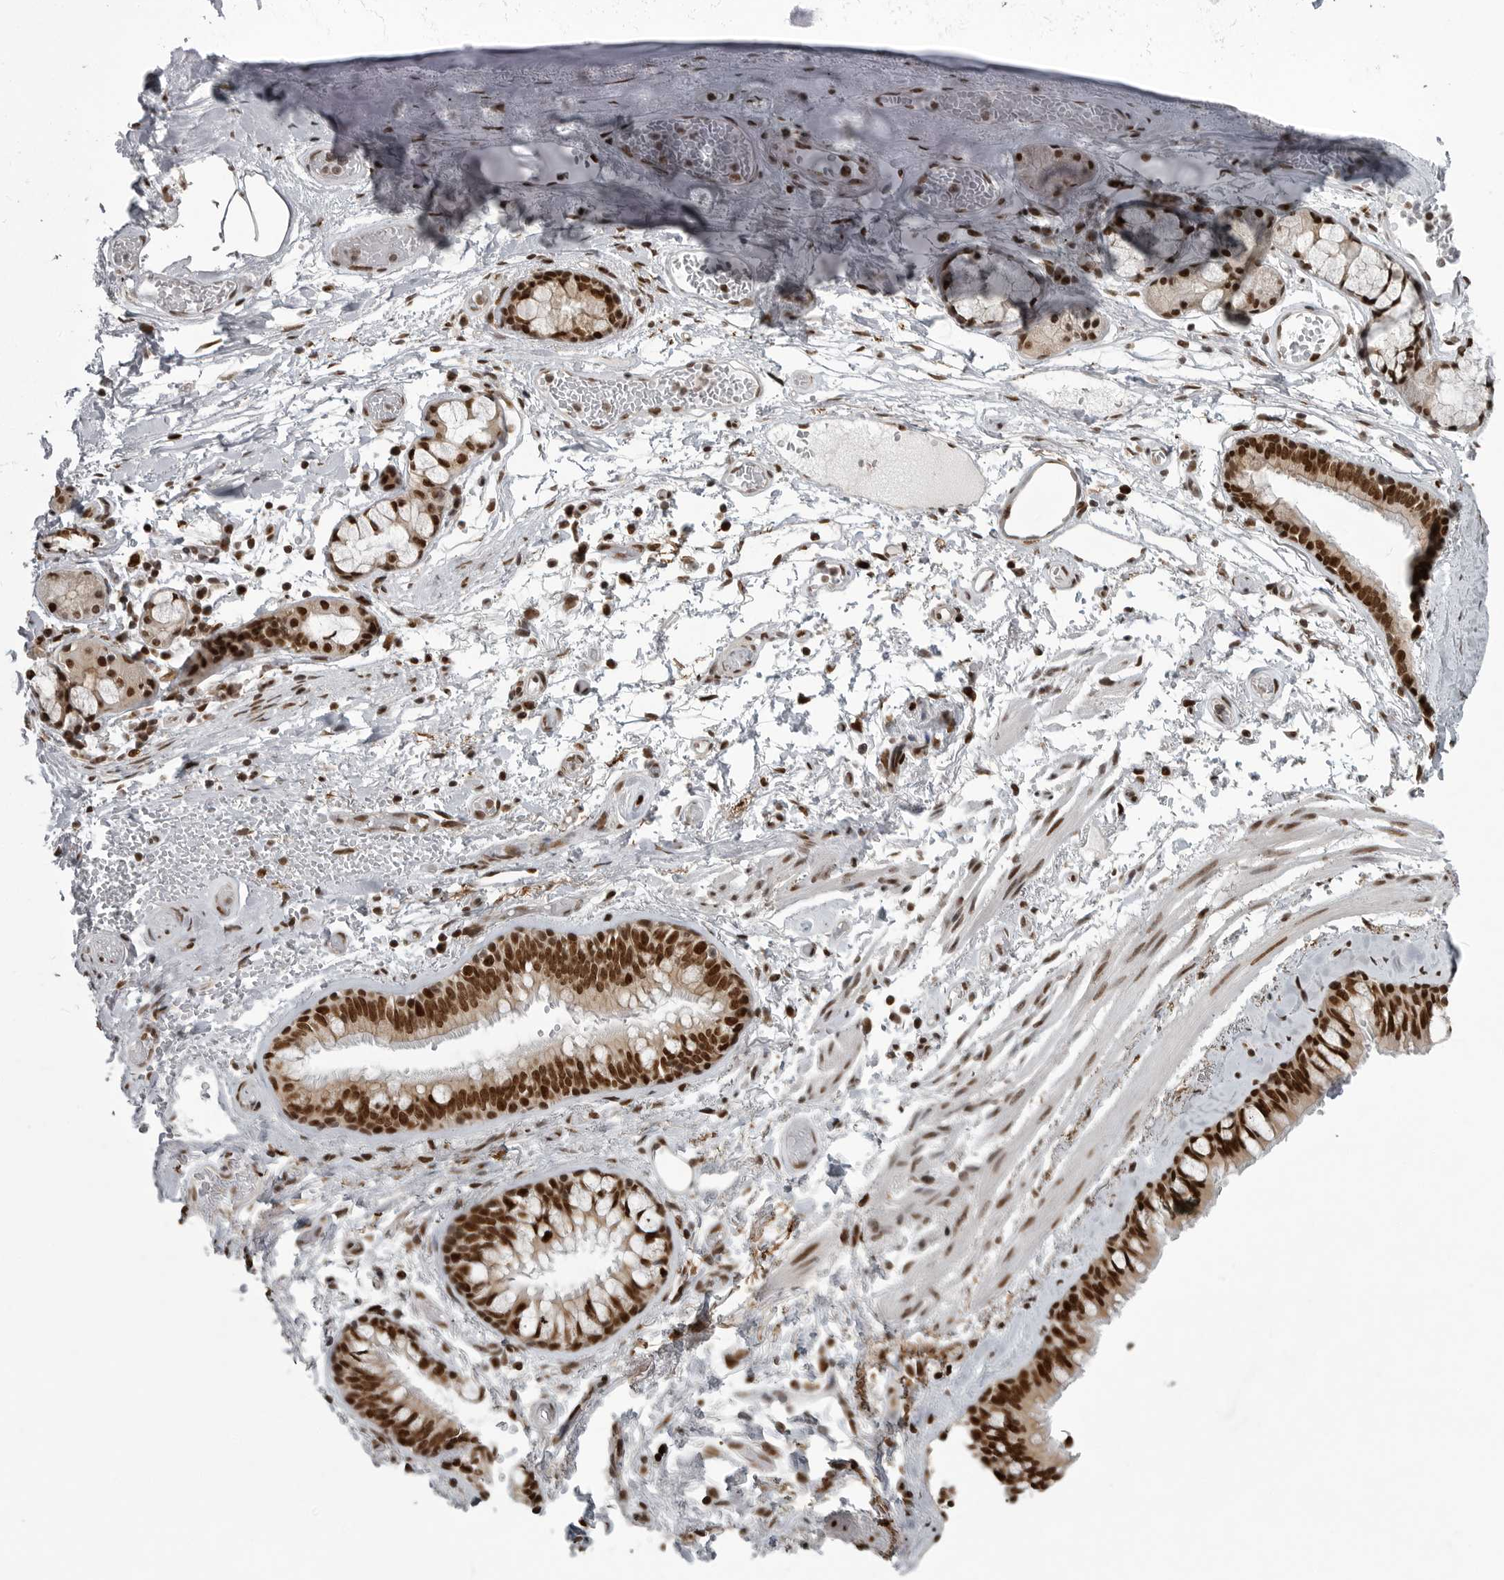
{"staining": {"intensity": "strong", "quantity": ">75%", "location": "nuclear"}, "tissue": "adipose tissue", "cell_type": "Adipocytes", "image_type": "normal", "snomed": [{"axis": "morphology", "description": "Normal tissue, NOS"}, {"axis": "topography", "description": "Cartilage tissue"}, {"axis": "topography", "description": "Bronchus"}], "caption": "Adipose tissue stained with a brown dye demonstrates strong nuclear positive positivity in about >75% of adipocytes.", "gene": "YAF2", "patient": {"sex": "female", "age": 73}}